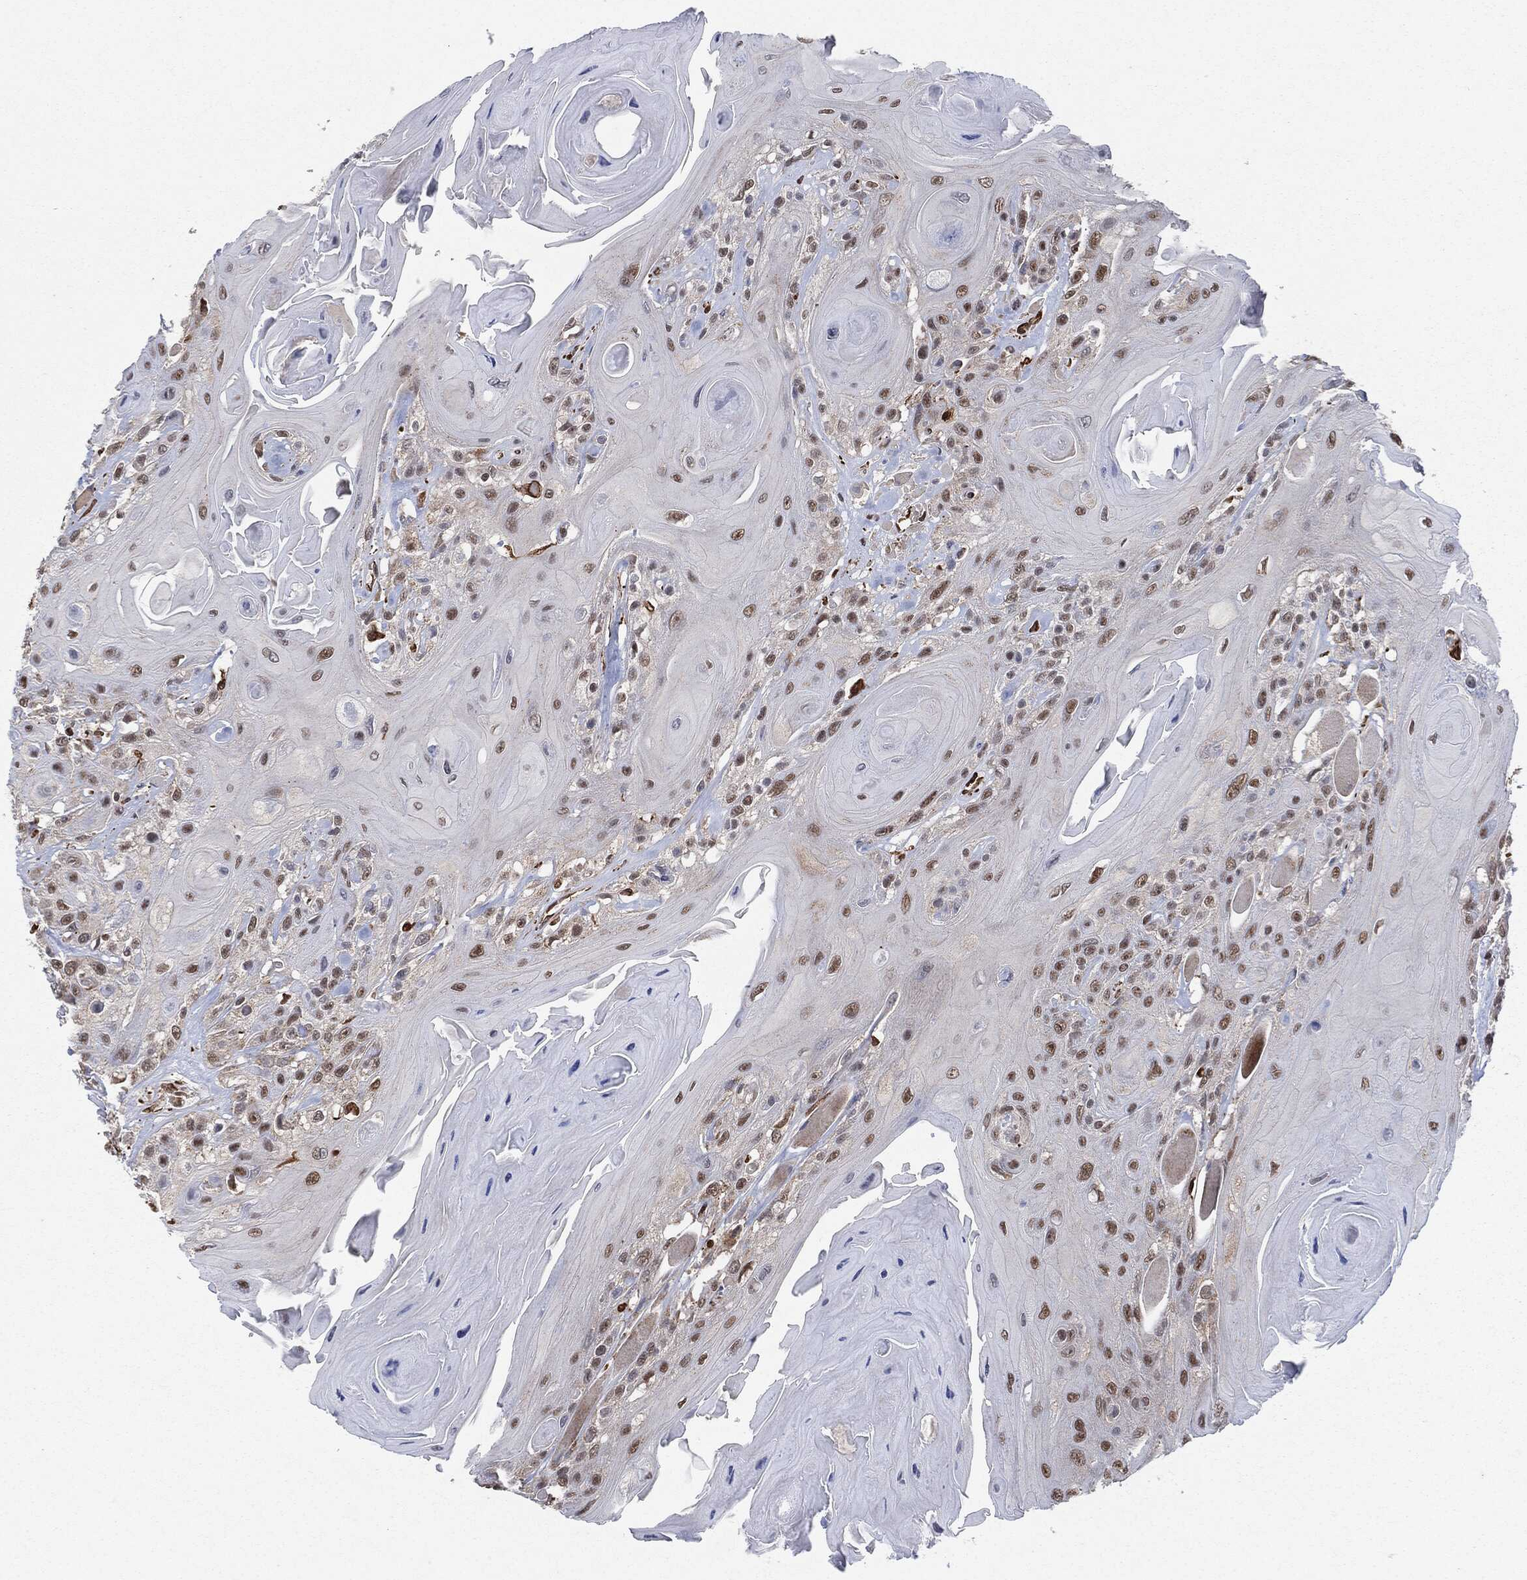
{"staining": {"intensity": "moderate", "quantity": "25%-75%", "location": "nuclear"}, "tissue": "head and neck cancer", "cell_type": "Tumor cells", "image_type": "cancer", "snomed": [{"axis": "morphology", "description": "Squamous cell carcinoma, NOS"}, {"axis": "topography", "description": "Head-Neck"}], "caption": "A brown stain highlights moderate nuclear positivity of a protein in head and neck cancer (squamous cell carcinoma) tumor cells. (DAB IHC with brightfield microscopy, high magnification).", "gene": "TP53RK", "patient": {"sex": "female", "age": 59}}